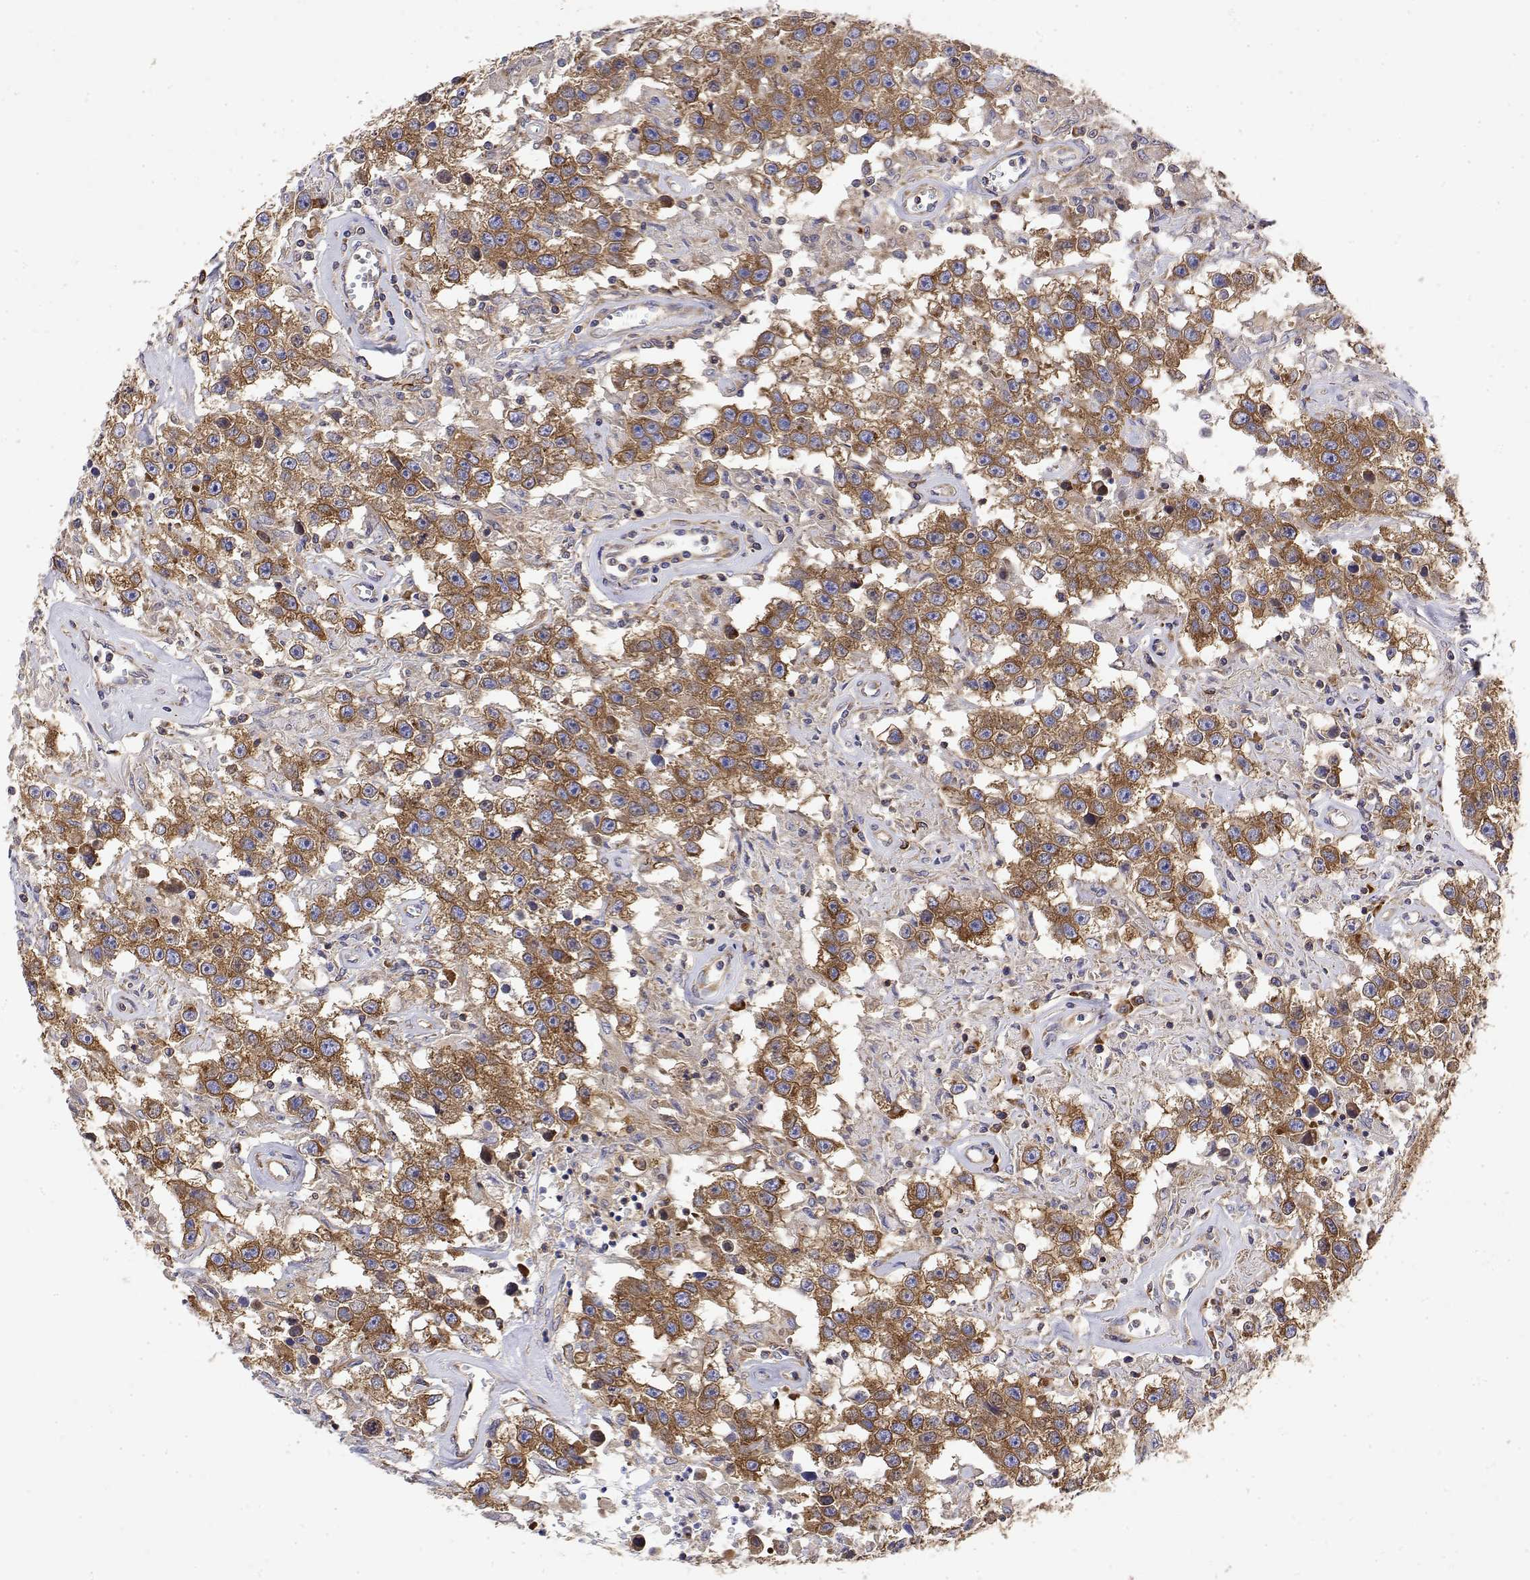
{"staining": {"intensity": "moderate", "quantity": ">75%", "location": "cytoplasmic/membranous"}, "tissue": "testis cancer", "cell_type": "Tumor cells", "image_type": "cancer", "snomed": [{"axis": "morphology", "description": "Seminoma, NOS"}, {"axis": "topography", "description": "Testis"}], "caption": "Testis seminoma was stained to show a protein in brown. There is medium levels of moderate cytoplasmic/membranous positivity in approximately >75% of tumor cells.", "gene": "EEF1G", "patient": {"sex": "male", "age": 43}}